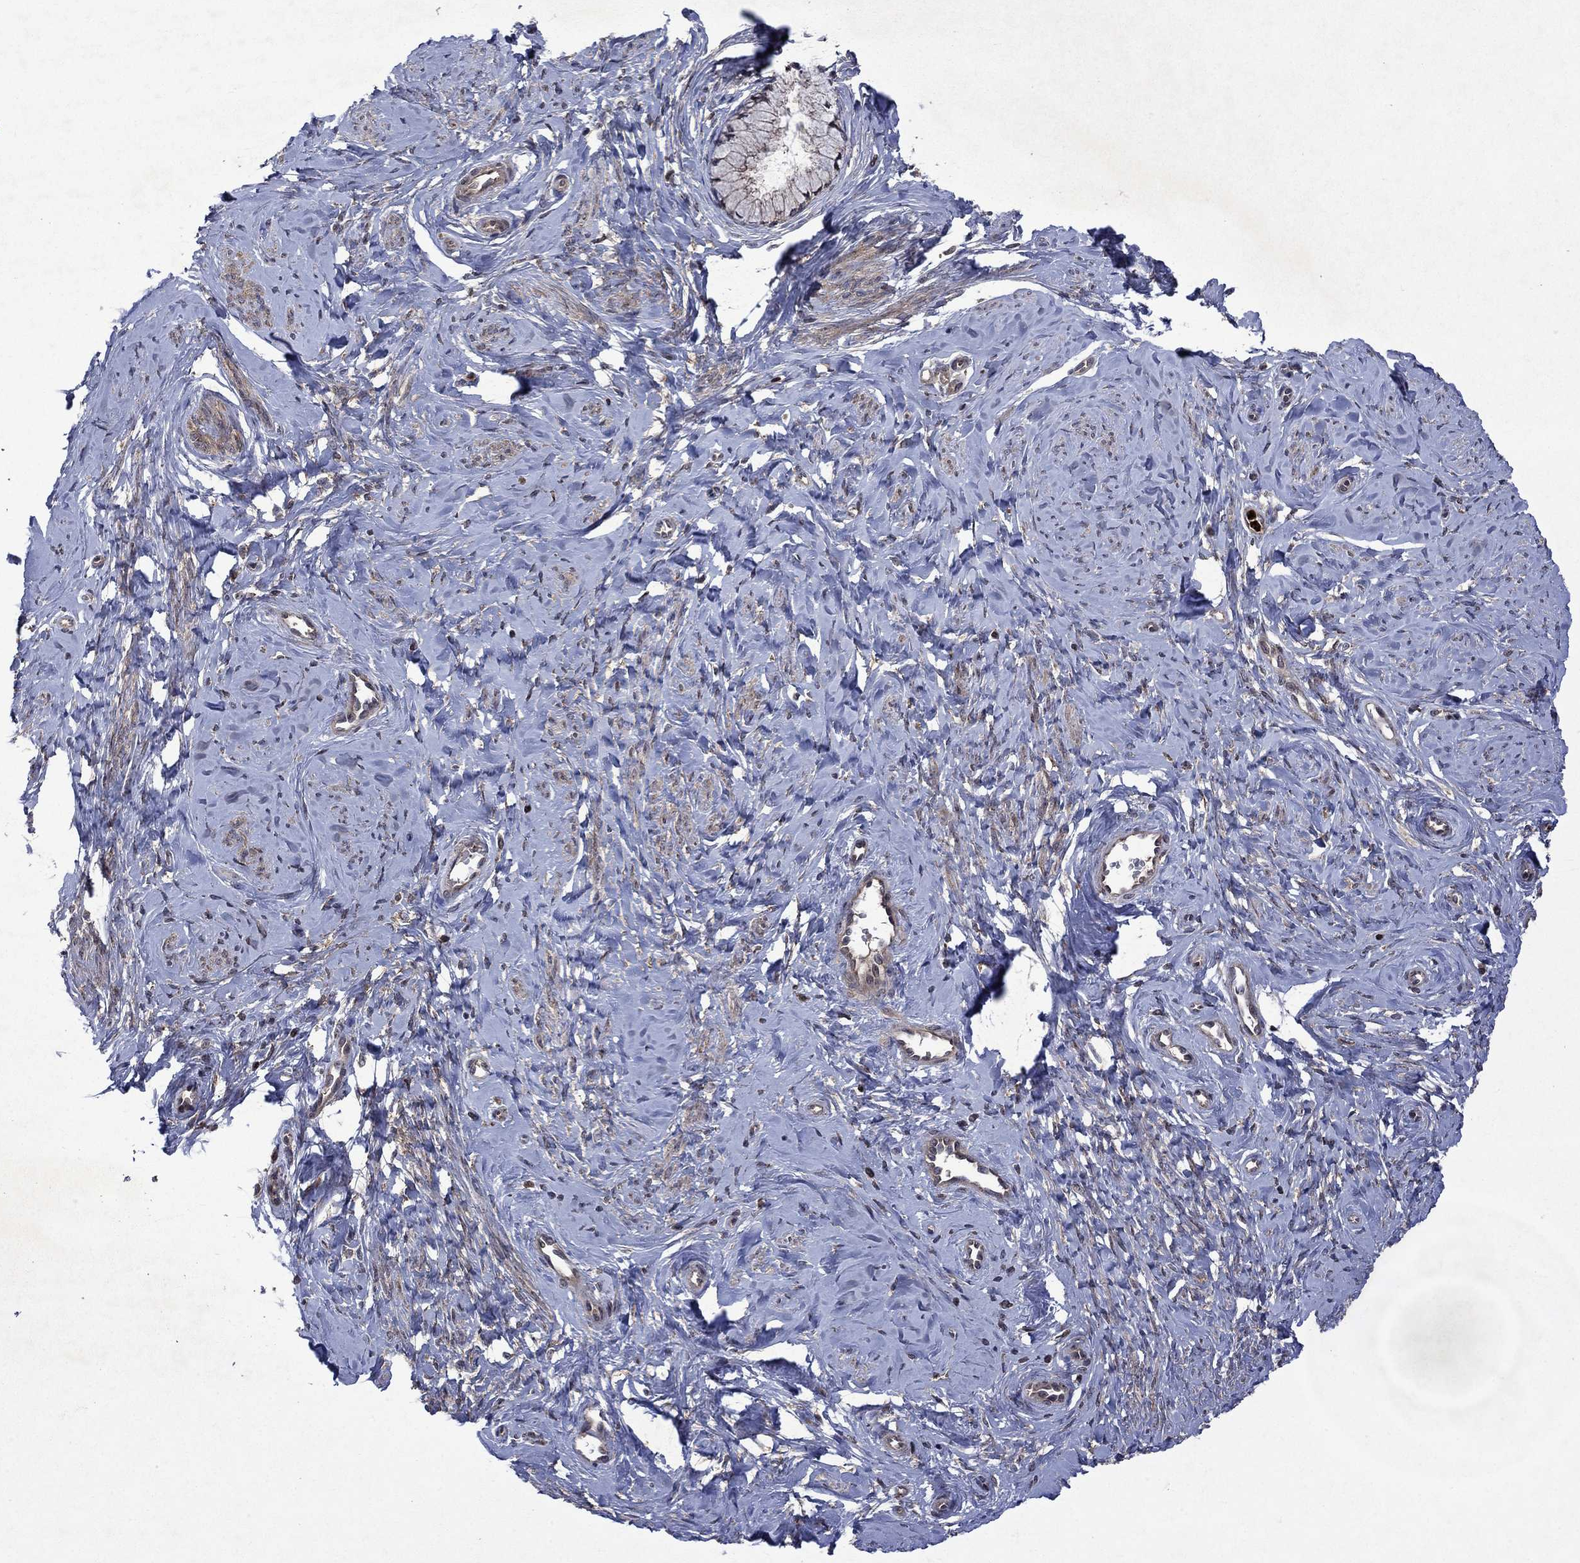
{"staining": {"intensity": "negative", "quantity": "none", "location": "none"}, "tissue": "cervix", "cell_type": "Glandular cells", "image_type": "normal", "snomed": [{"axis": "morphology", "description": "Normal tissue, NOS"}, {"axis": "topography", "description": "Cervix"}], "caption": "Histopathology image shows no significant protein staining in glandular cells of benign cervix. (Stains: DAB (3,3'-diaminobenzidine) immunohistochemistry (IHC) with hematoxylin counter stain, Microscopy: brightfield microscopy at high magnification).", "gene": "TMEM33", "patient": {"sex": "female", "age": 37}}